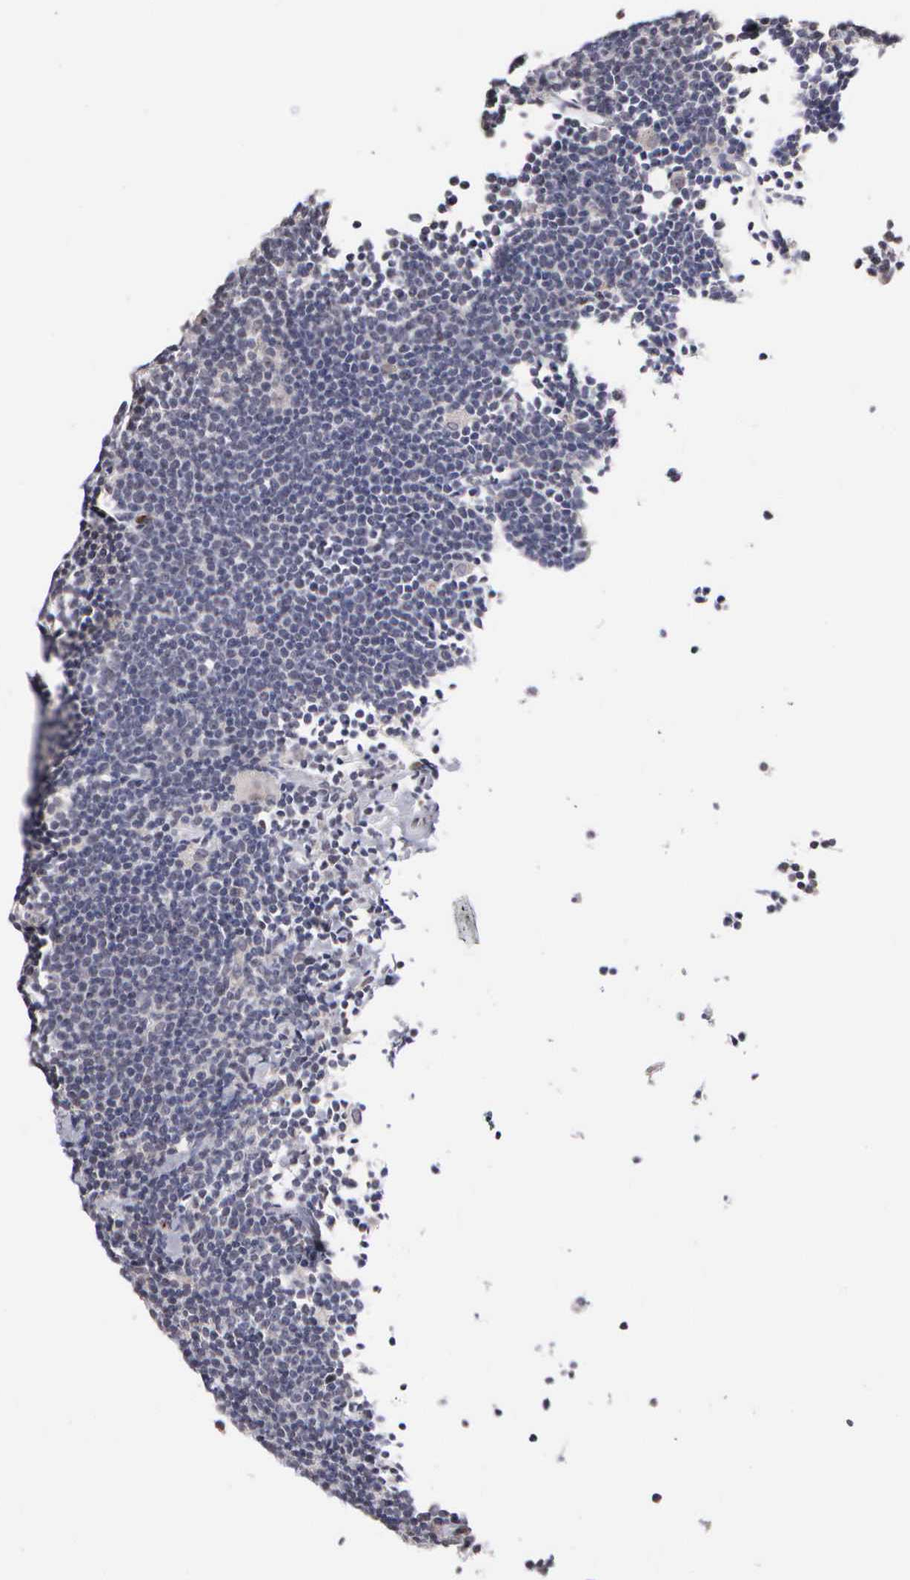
{"staining": {"intensity": "negative", "quantity": "none", "location": "none"}, "tissue": "lymphoma", "cell_type": "Tumor cells", "image_type": "cancer", "snomed": [{"axis": "morphology", "description": "Malignant lymphoma, non-Hodgkin's type, Low grade"}, {"axis": "topography", "description": "Lymph node"}], "caption": "DAB (3,3'-diaminobenzidine) immunohistochemical staining of low-grade malignant lymphoma, non-Hodgkin's type reveals no significant positivity in tumor cells. (DAB (3,3'-diaminobenzidine) immunohistochemistry (IHC), high magnification).", "gene": "KDM6A", "patient": {"sex": "male", "age": 65}}